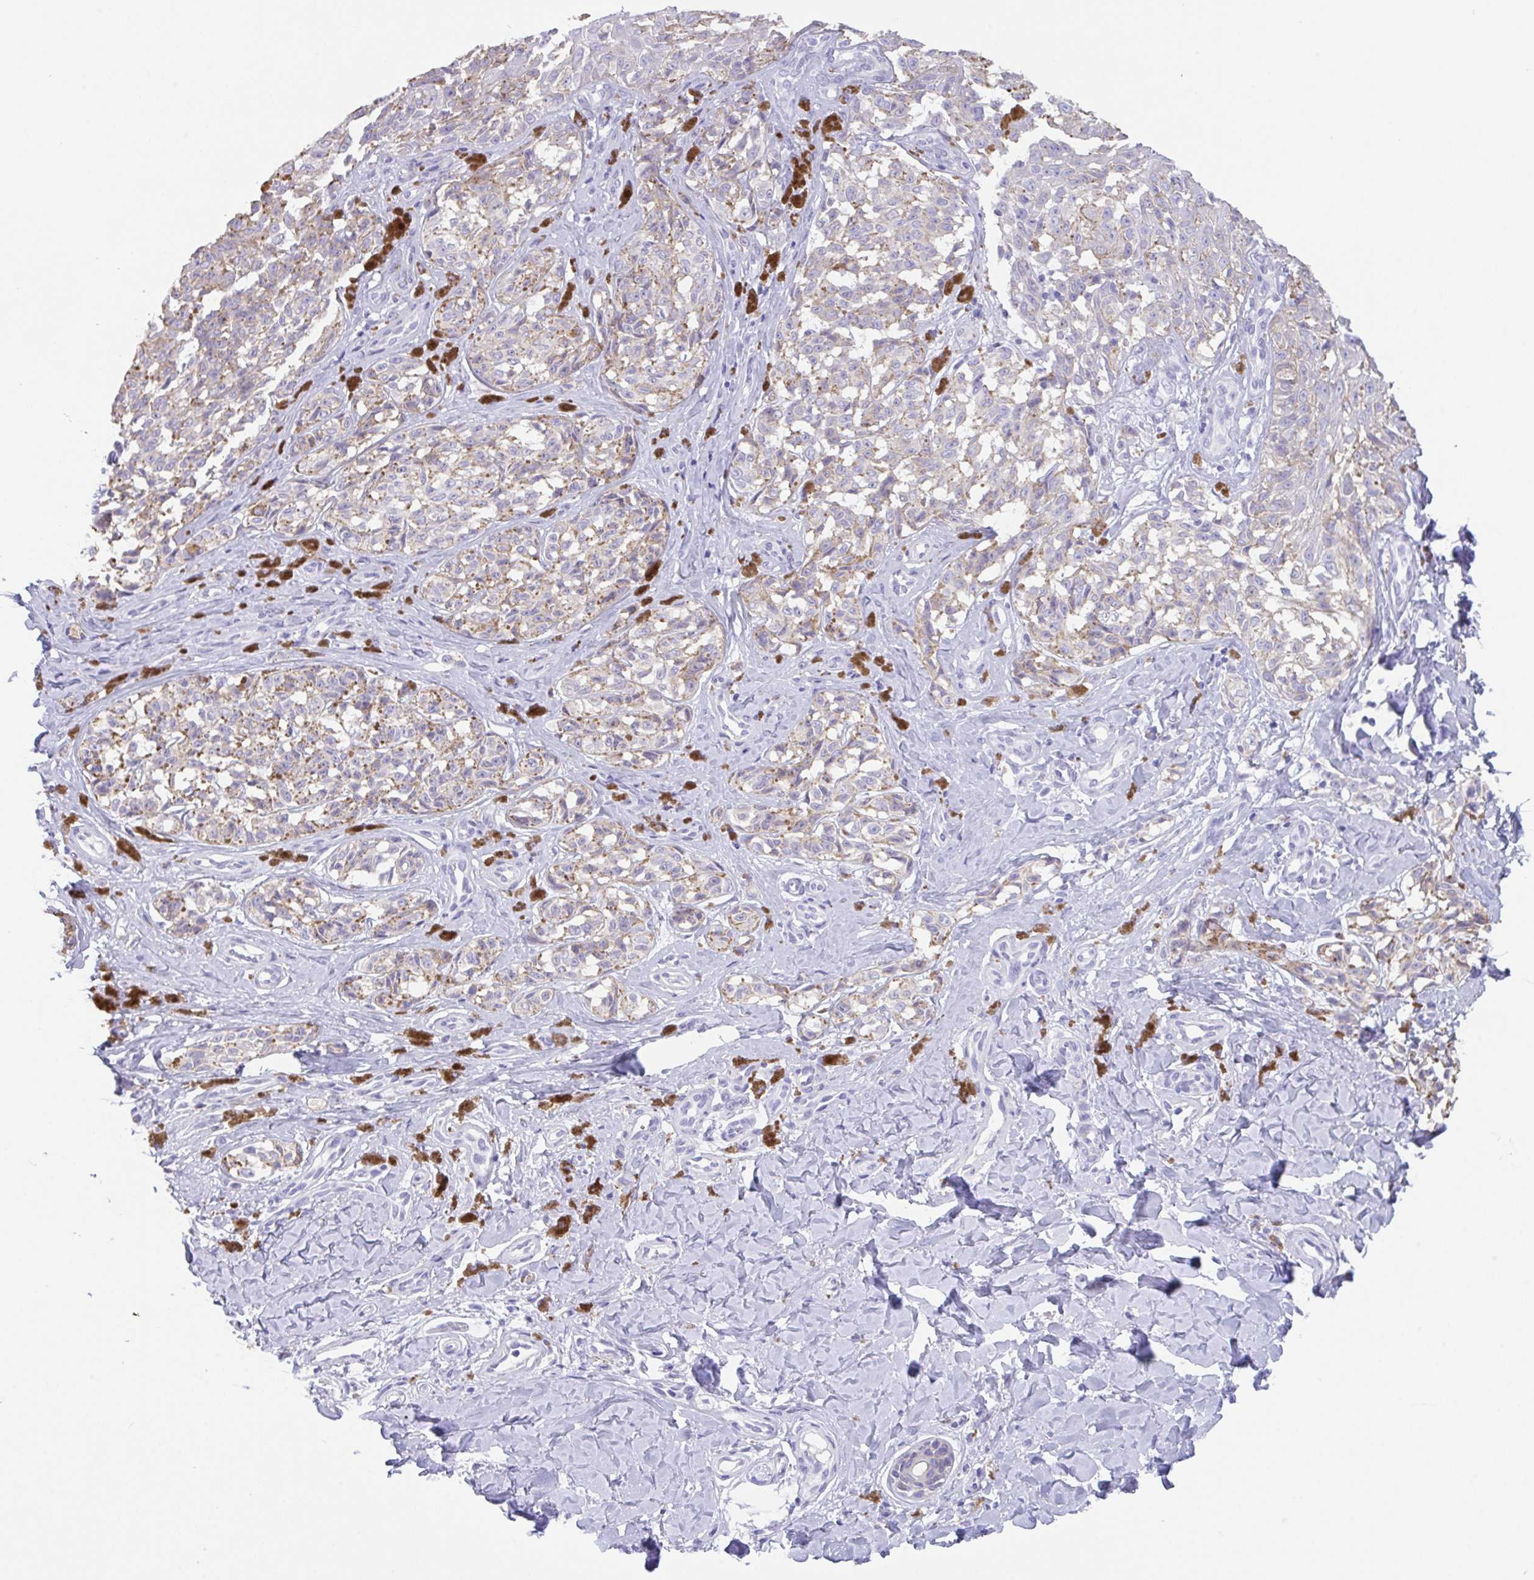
{"staining": {"intensity": "negative", "quantity": "none", "location": "none"}, "tissue": "melanoma", "cell_type": "Tumor cells", "image_type": "cancer", "snomed": [{"axis": "morphology", "description": "Malignant melanoma, NOS"}, {"axis": "topography", "description": "Skin"}], "caption": "Melanoma was stained to show a protein in brown. There is no significant positivity in tumor cells.", "gene": "TRAF4", "patient": {"sex": "female", "age": 65}}